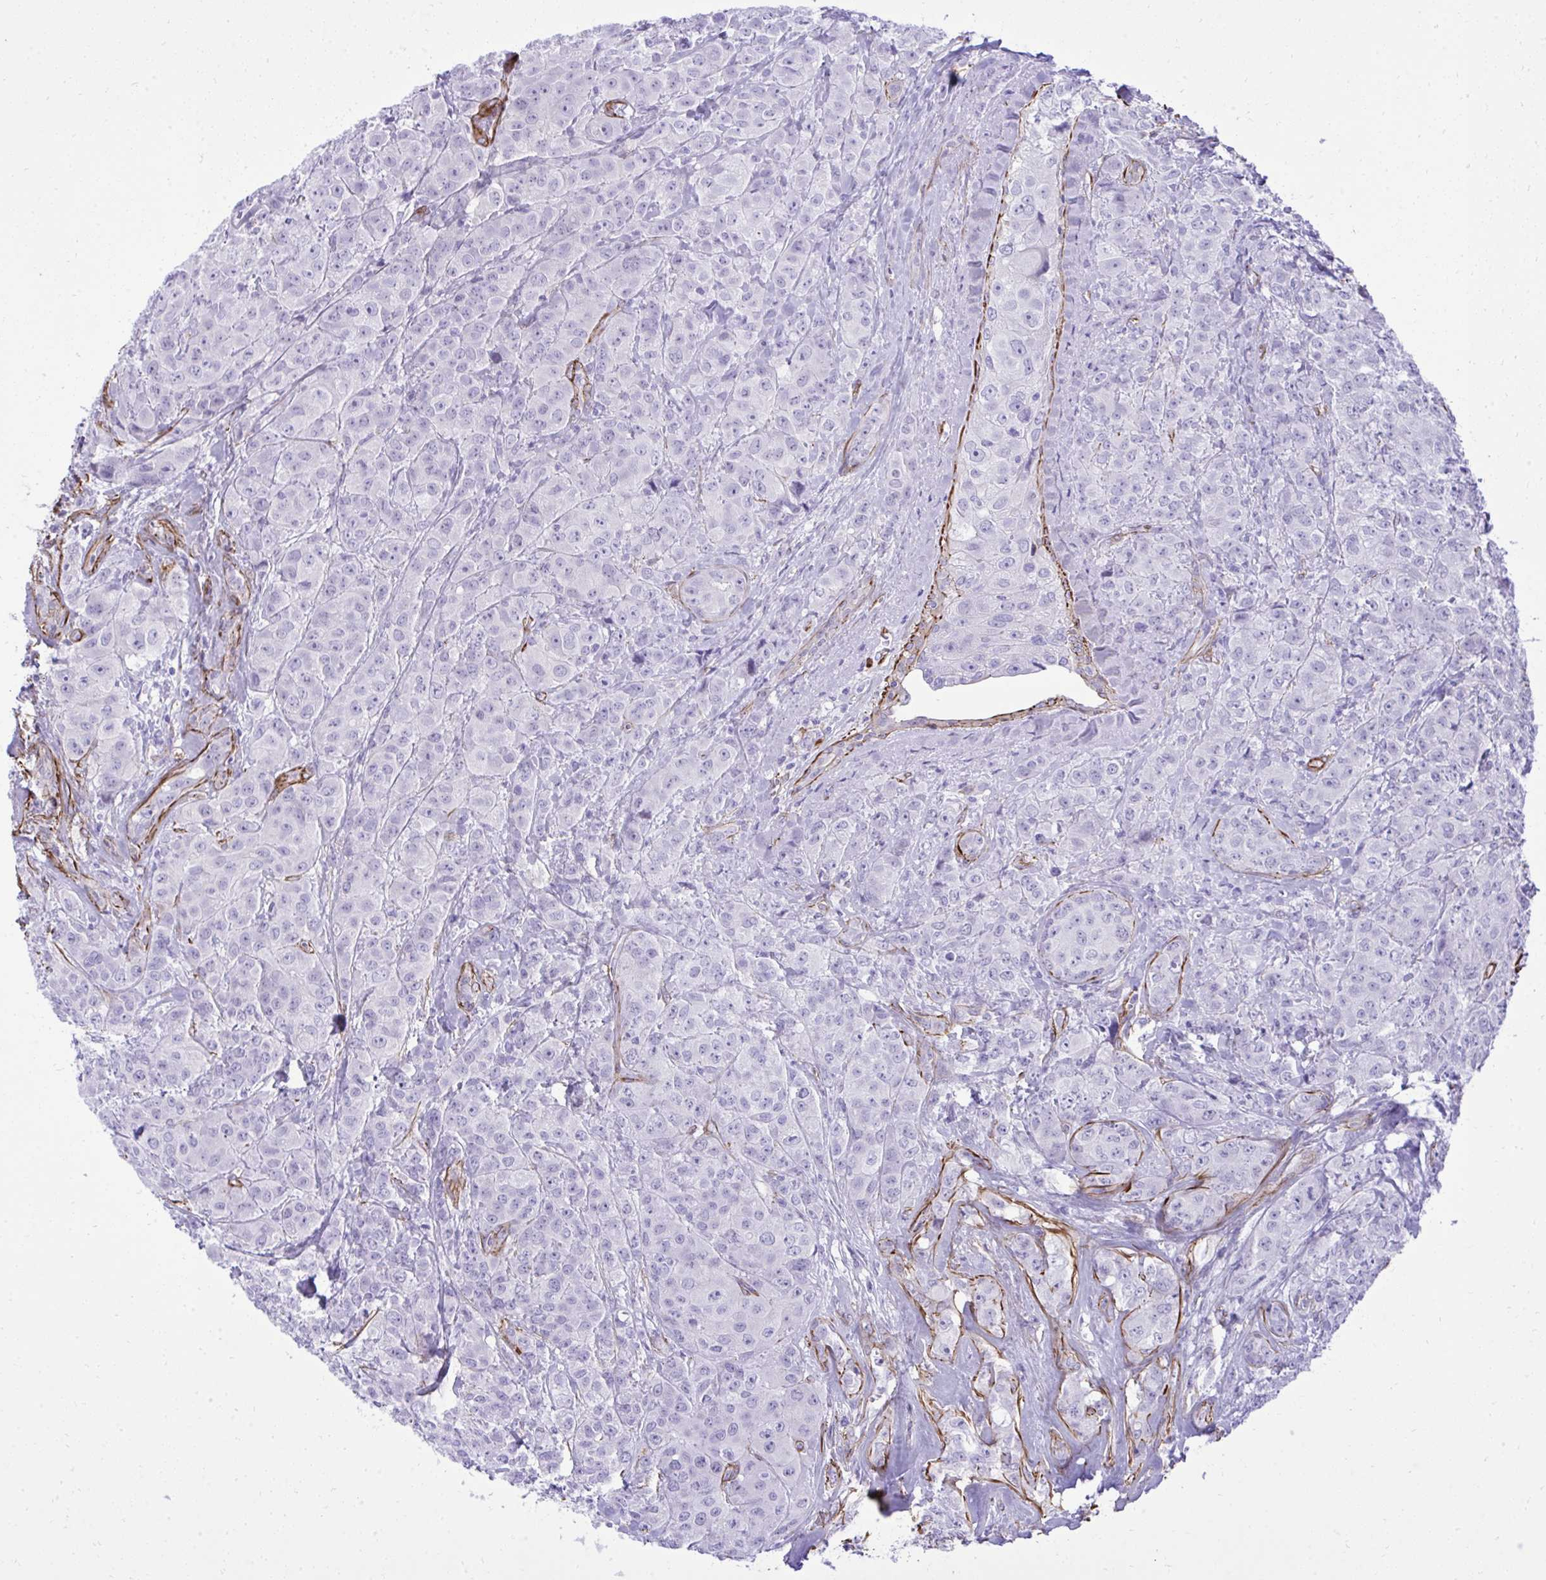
{"staining": {"intensity": "negative", "quantity": "none", "location": "none"}, "tissue": "breast cancer", "cell_type": "Tumor cells", "image_type": "cancer", "snomed": [{"axis": "morphology", "description": "Normal tissue, NOS"}, {"axis": "morphology", "description": "Duct carcinoma"}, {"axis": "topography", "description": "Breast"}], "caption": "IHC image of human breast invasive ductal carcinoma stained for a protein (brown), which displays no positivity in tumor cells. (DAB immunohistochemistry visualized using brightfield microscopy, high magnification).", "gene": "PITPNM3", "patient": {"sex": "female", "age": 43}}